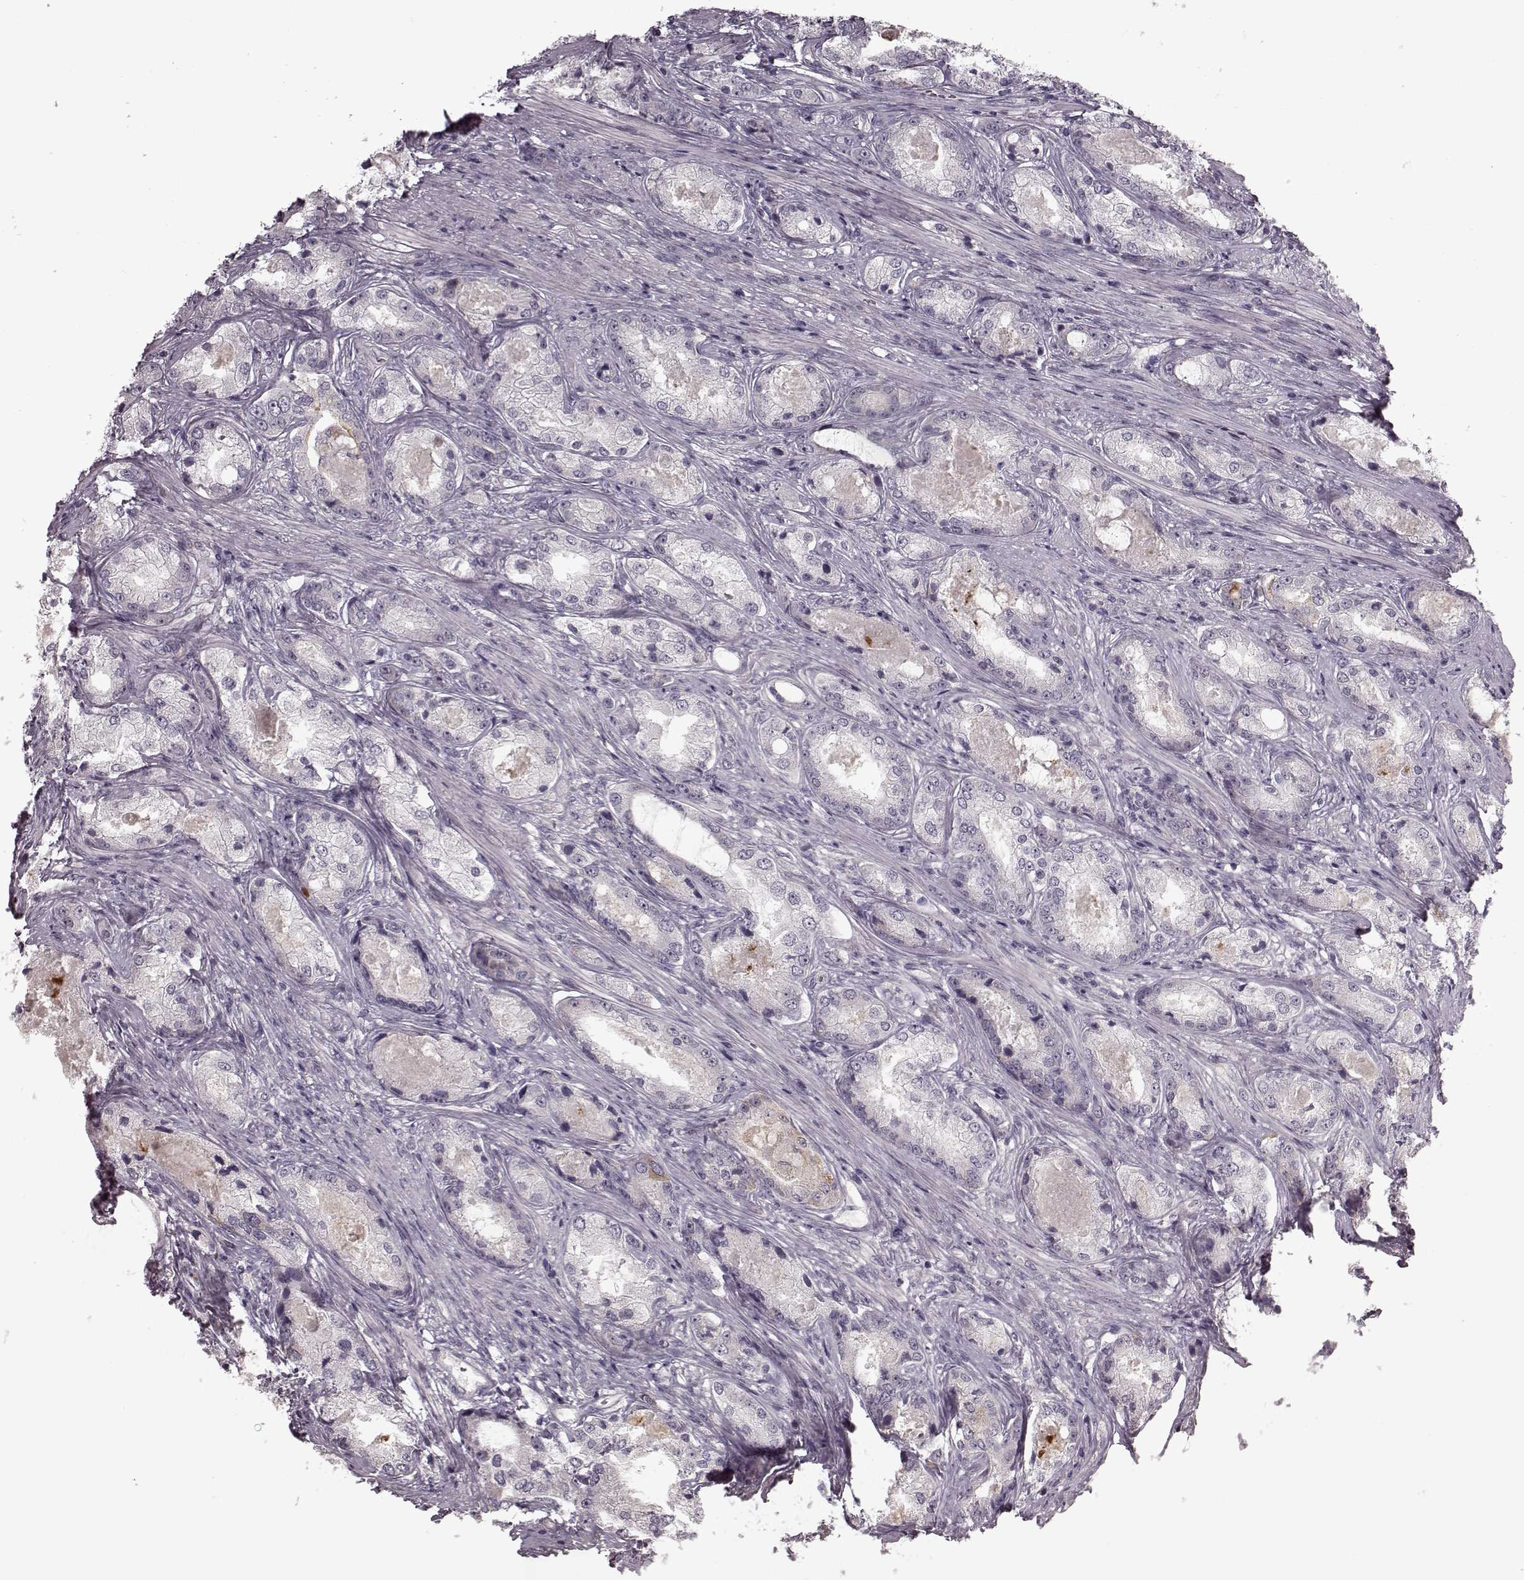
{"staining": {"intensity": "negative", "quantity": "none", "location": "none"}, "tissue": "prostate cancer", "cell_type": "Tumor cells", "image_type": "cancer", "snomed": [{"axis": "morphology", "description": "Adenocarcinoma, Low grade"}, {"axis": "topography", "description": "Prostate"}], "caption": "A high-resolution histopathology image shows immunohistochemistry (IHC) staining of prostate low-grade adenocarcinoma, which reveals no significant expression in tumor cells. (DAB (3,3'-diaminobenzidine) immunohistochemistry (IHC) visualized using brightfield microscopy, high magnification).", "gene": "HMMR", "patient": {"sex": "male", "age": 68}}